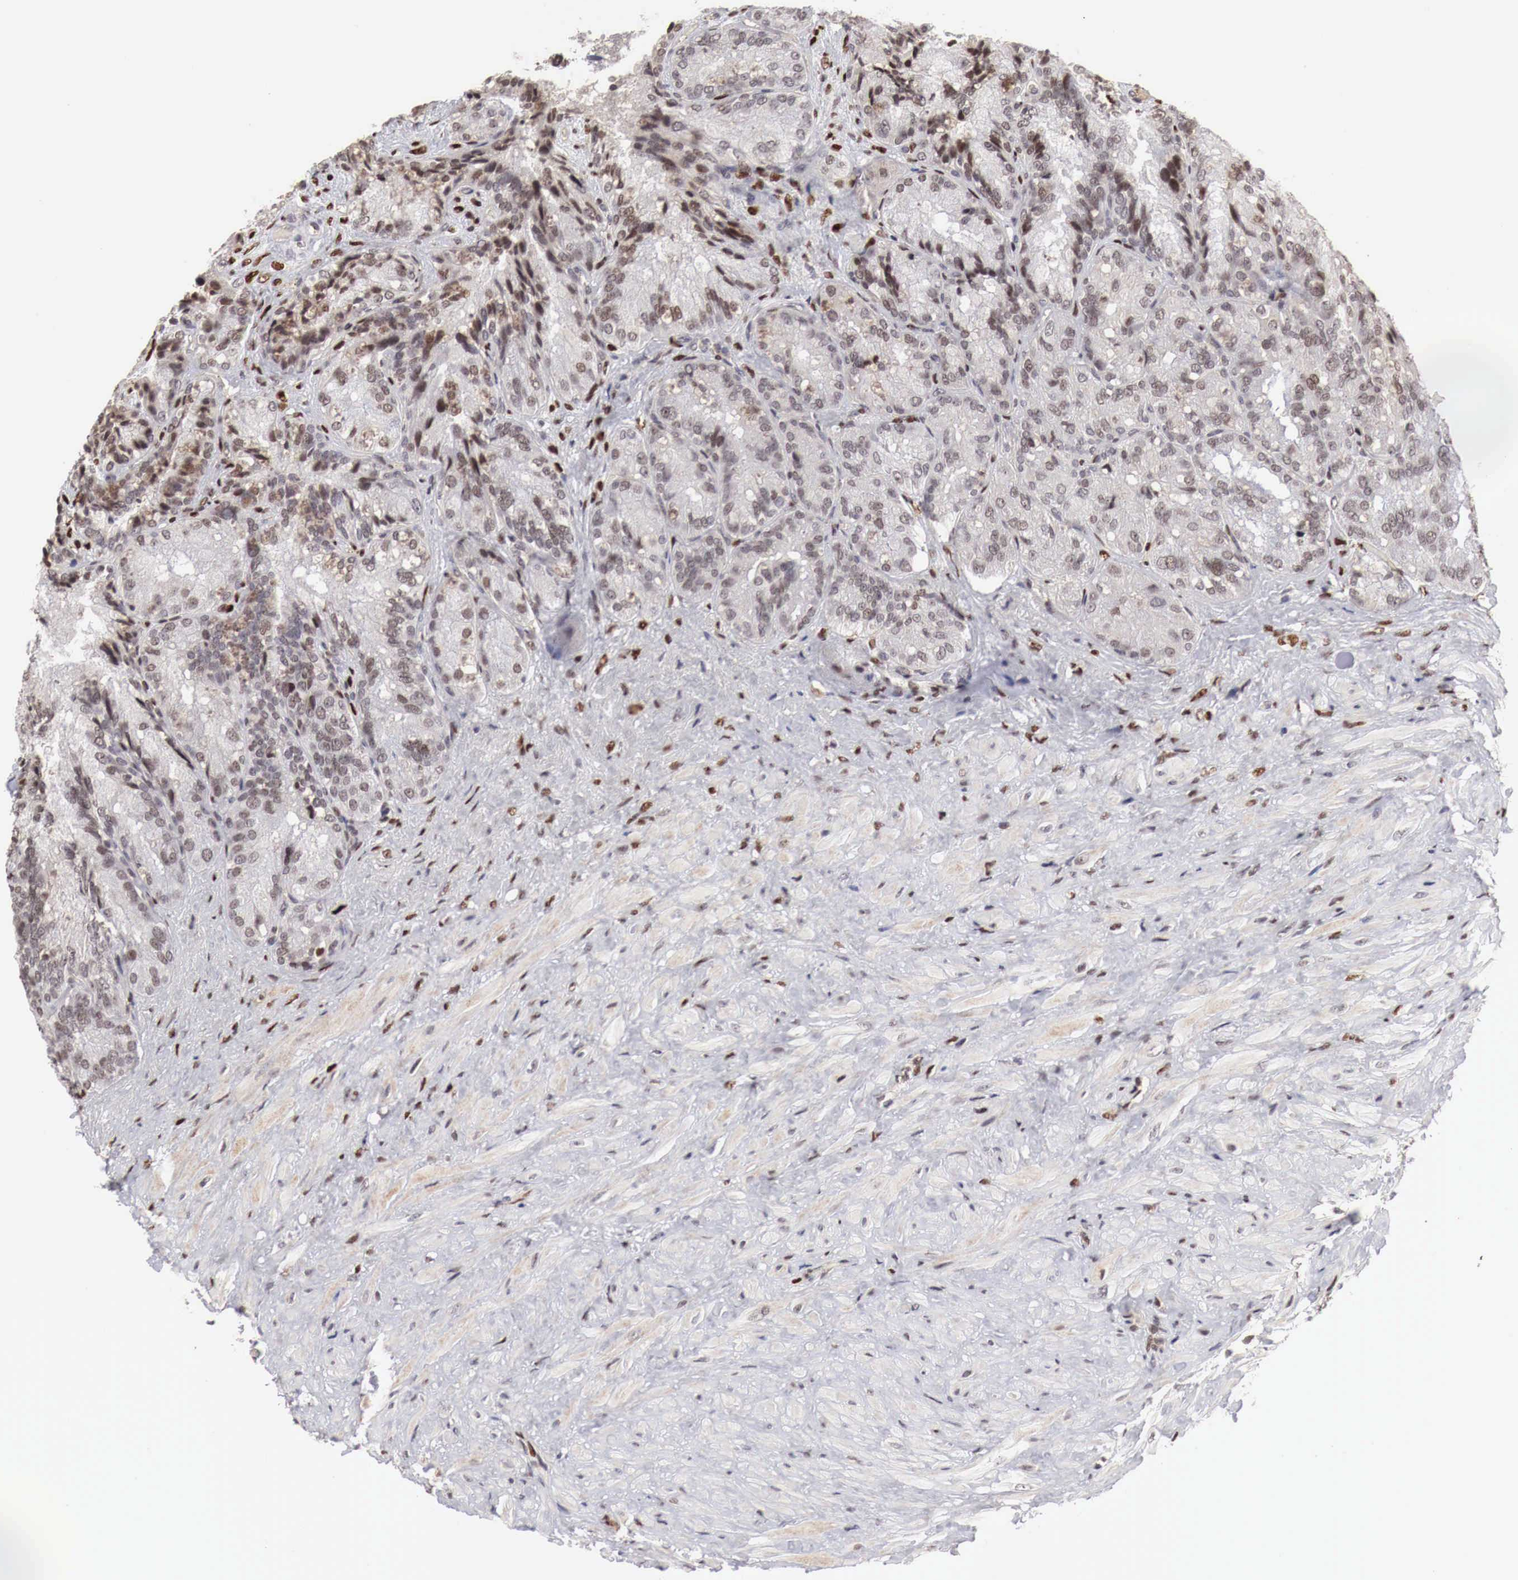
{"staining": {"intensity": "moderate", "quantity": "25%-75%", "location": "nuclear"}, "tissue": "seminal vesicle", "cell_type": "Glandular cells", "image_type": "normal", "snomed": [{"axis": "morphology", "description": "Normal tissue, NOS"}, {"axis": "topography", "description": "Seminal veicle"}], "caption": "This micrograph shows immunohistochemistry (IHC) staining of benign human seminal vesicle, with medium moderate nuclear expression in about 25%-75% of glandular cells.", "gene": "DACH2", "patient": {"sex": "male", "age": 69}}